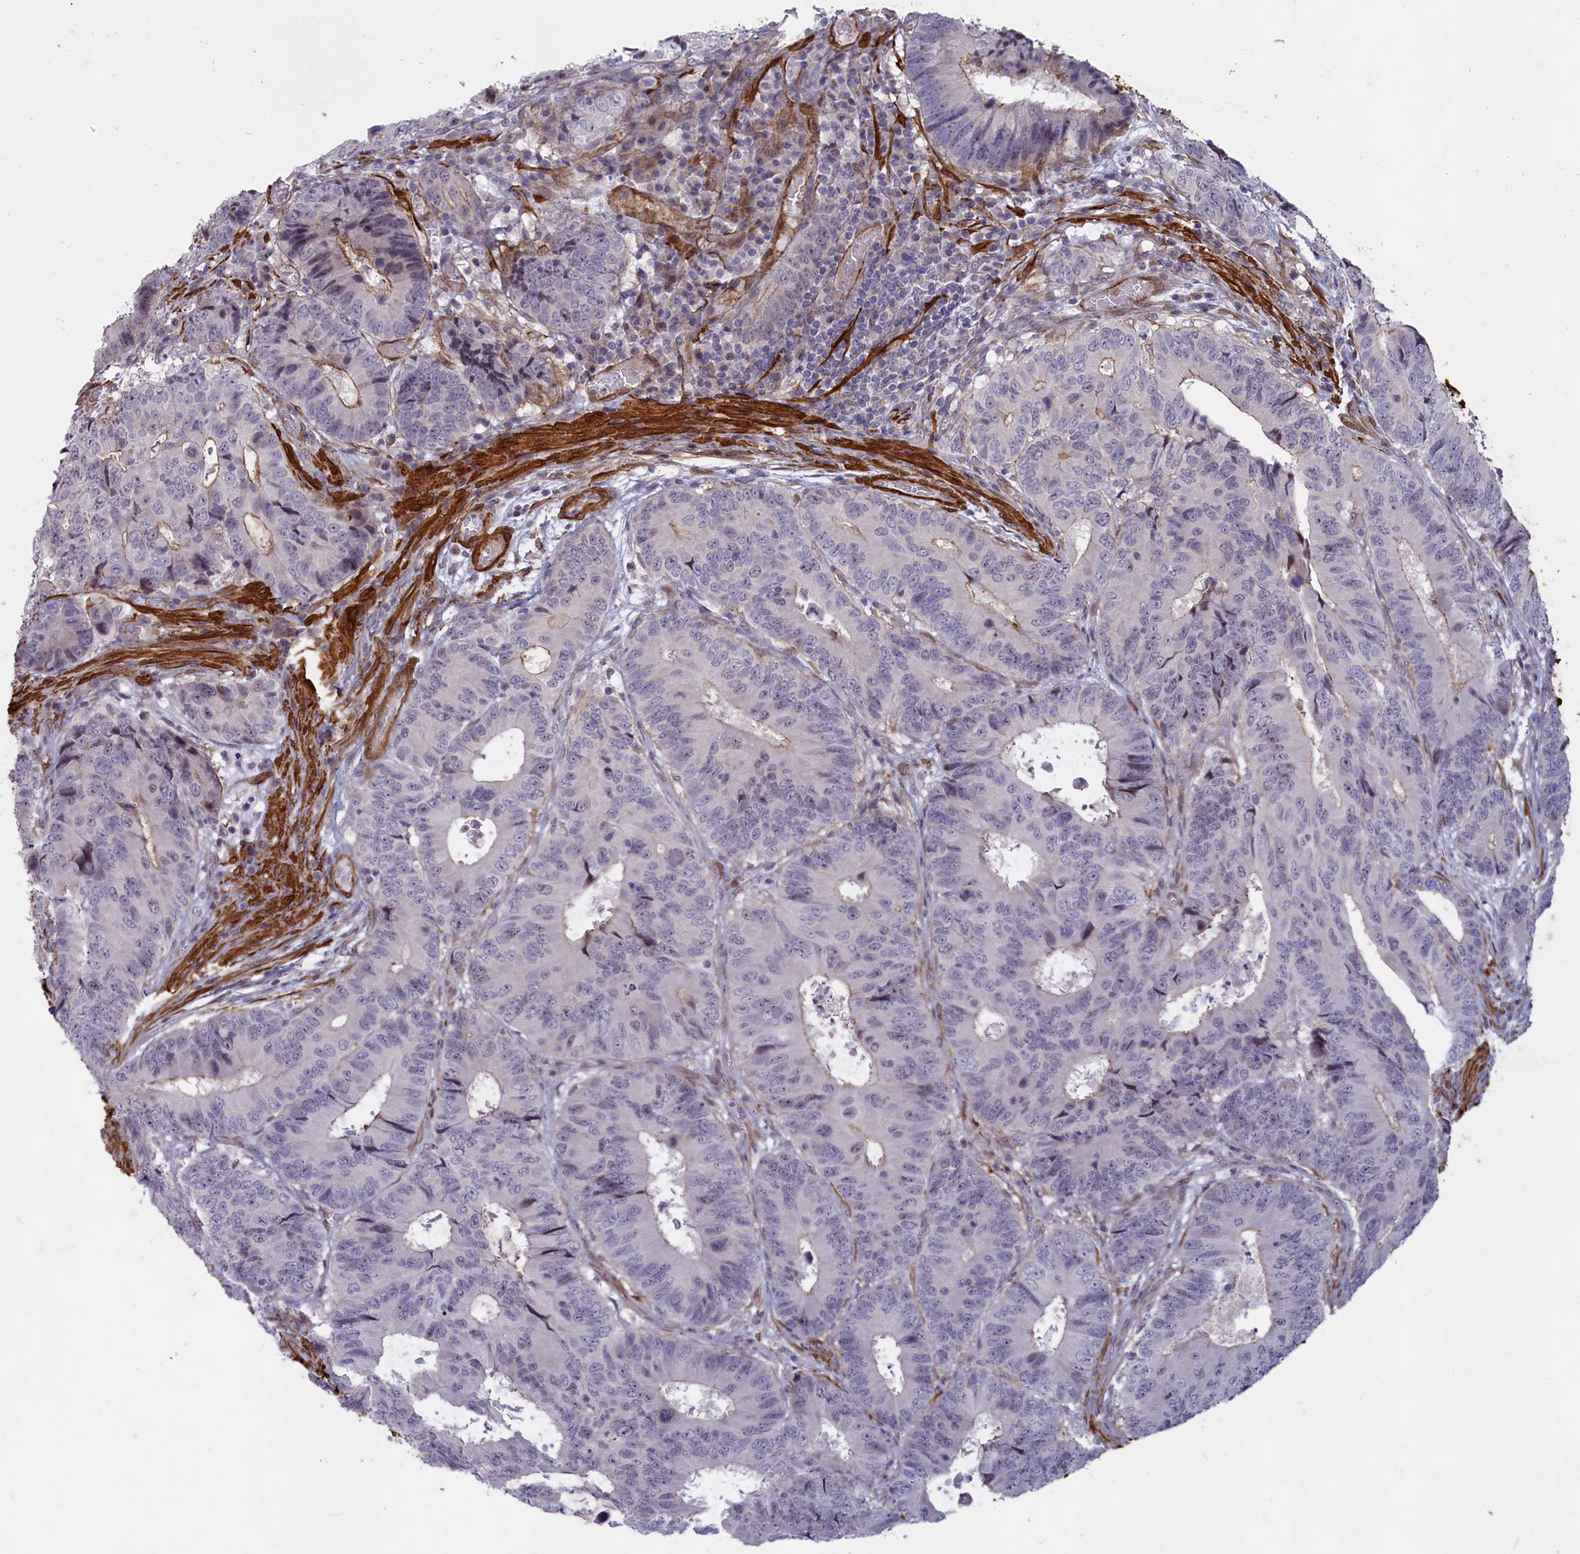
{"staining": {"intensity": "negative", "quantity": "none", "location": "none"}, "tissue": "colorectal cancer", "cell_type": "Tumor cells", "image_type": "cancer", "snomed": [{"axis": "morphology", "description": "Adenocarcinoma, NOS"}, {"axis": "topography", "description": "Colon"}], "caption": "A high-resolution photomicrograph shows immunohistochemistry staining of adenocarcinoma (colorectal), which shows no significant expression in tumor cells. The staining is performed using DAB brown chromogen with nuclei counter-stained in using hematoxylin.", "gene": "CCDC154", "patient": {"sex": "male", "age": 85}}